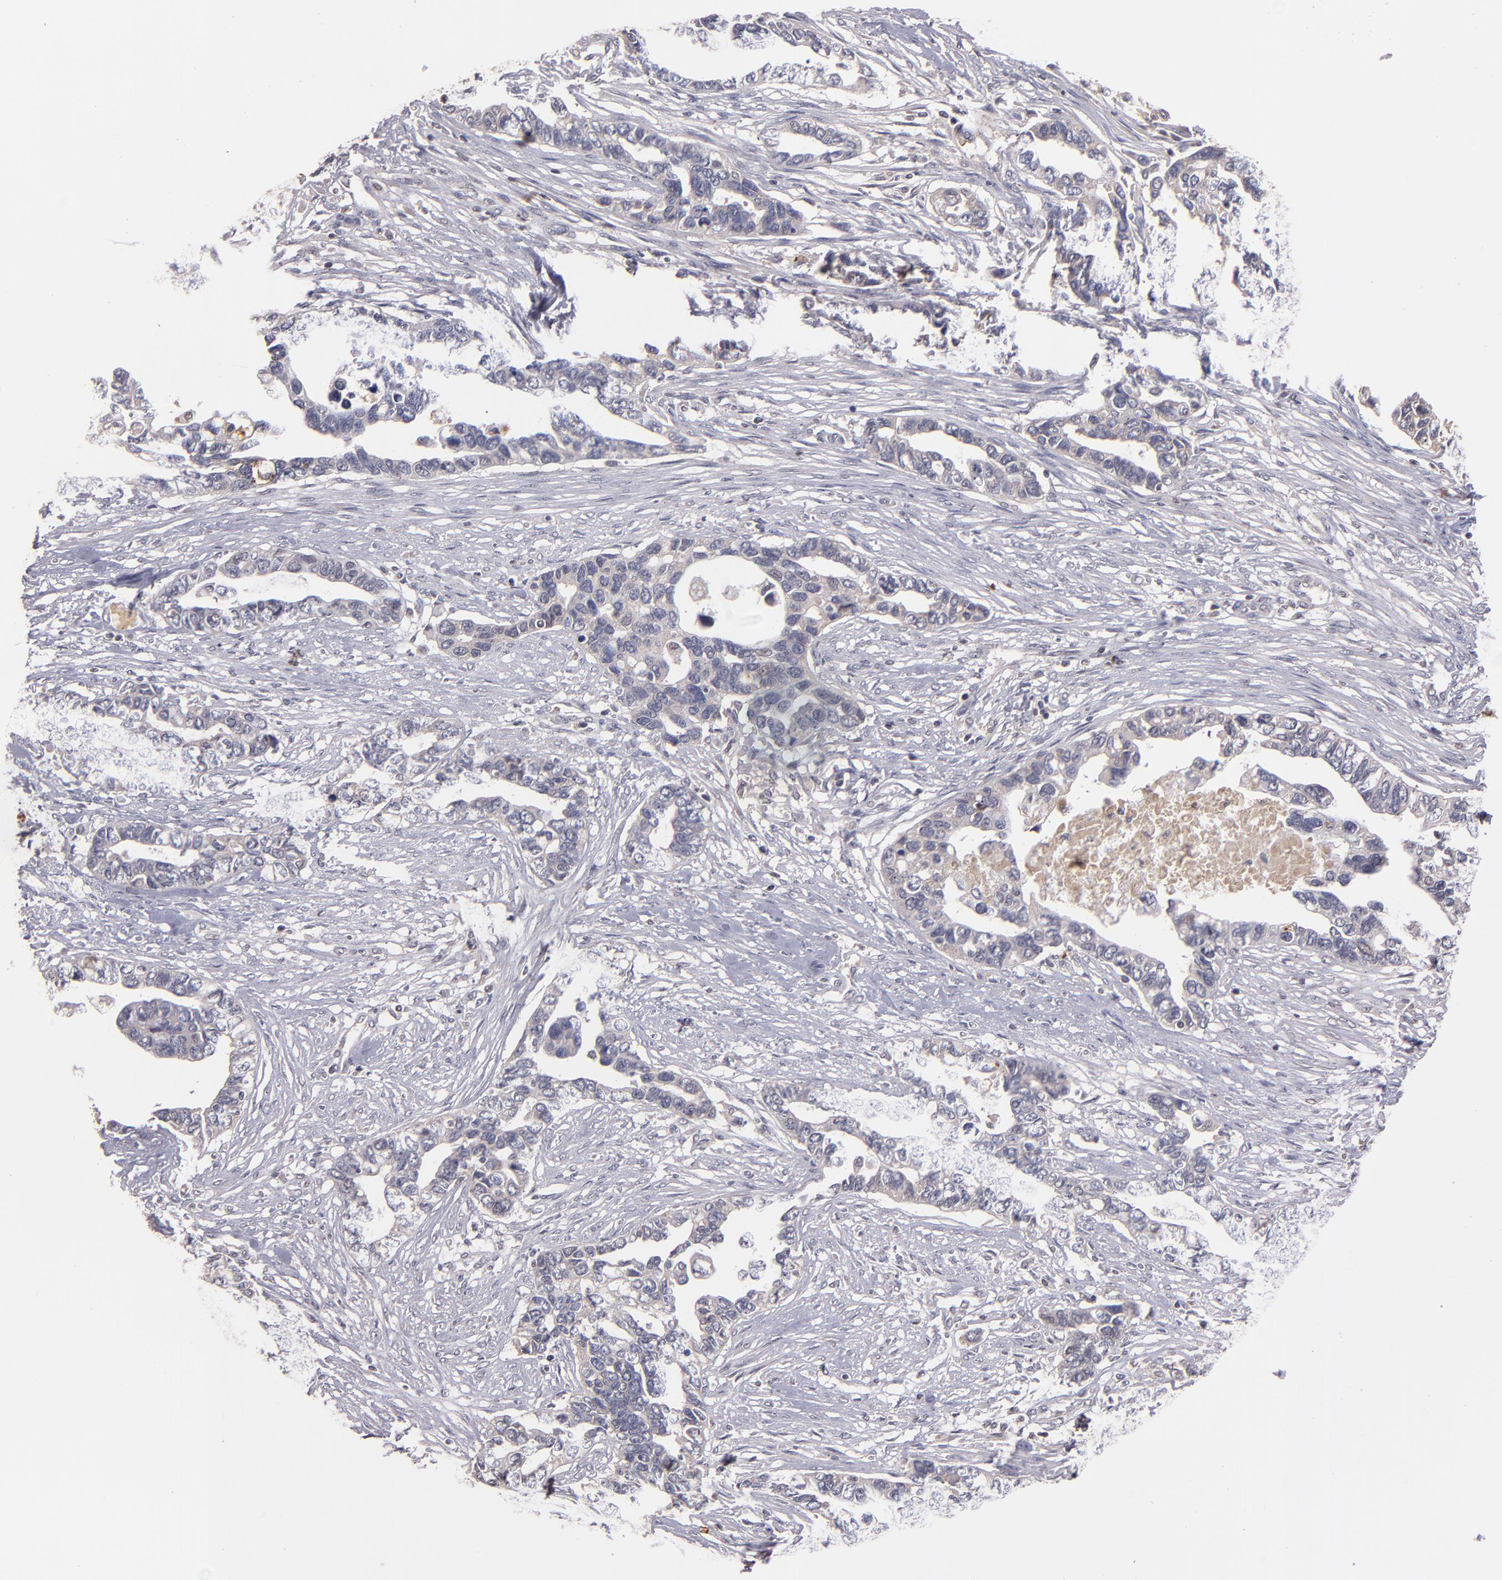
{"staining": {"intensity": "weak", "quantity": ">75%", "location": "cytoplasmic/membranous"}, "tissue": "ovarian cancer", "cell_type": "Tumor cells", "image_type": "cancer", "snomed": [{"axis": "morphology", "description": "Cystadenocarcinoma, serous, NOS"}, {"axis": "topography", "description": "Ovary"}], "caption": "IHC of human ovarian cancer (serous cystadenocarcinoma) shows low levels of weak cytoplasmic/membranous positivity in about >75% of tumor cells.", "gene": "SERPINC1", "patient": {"sex": "female", "age": 54}}